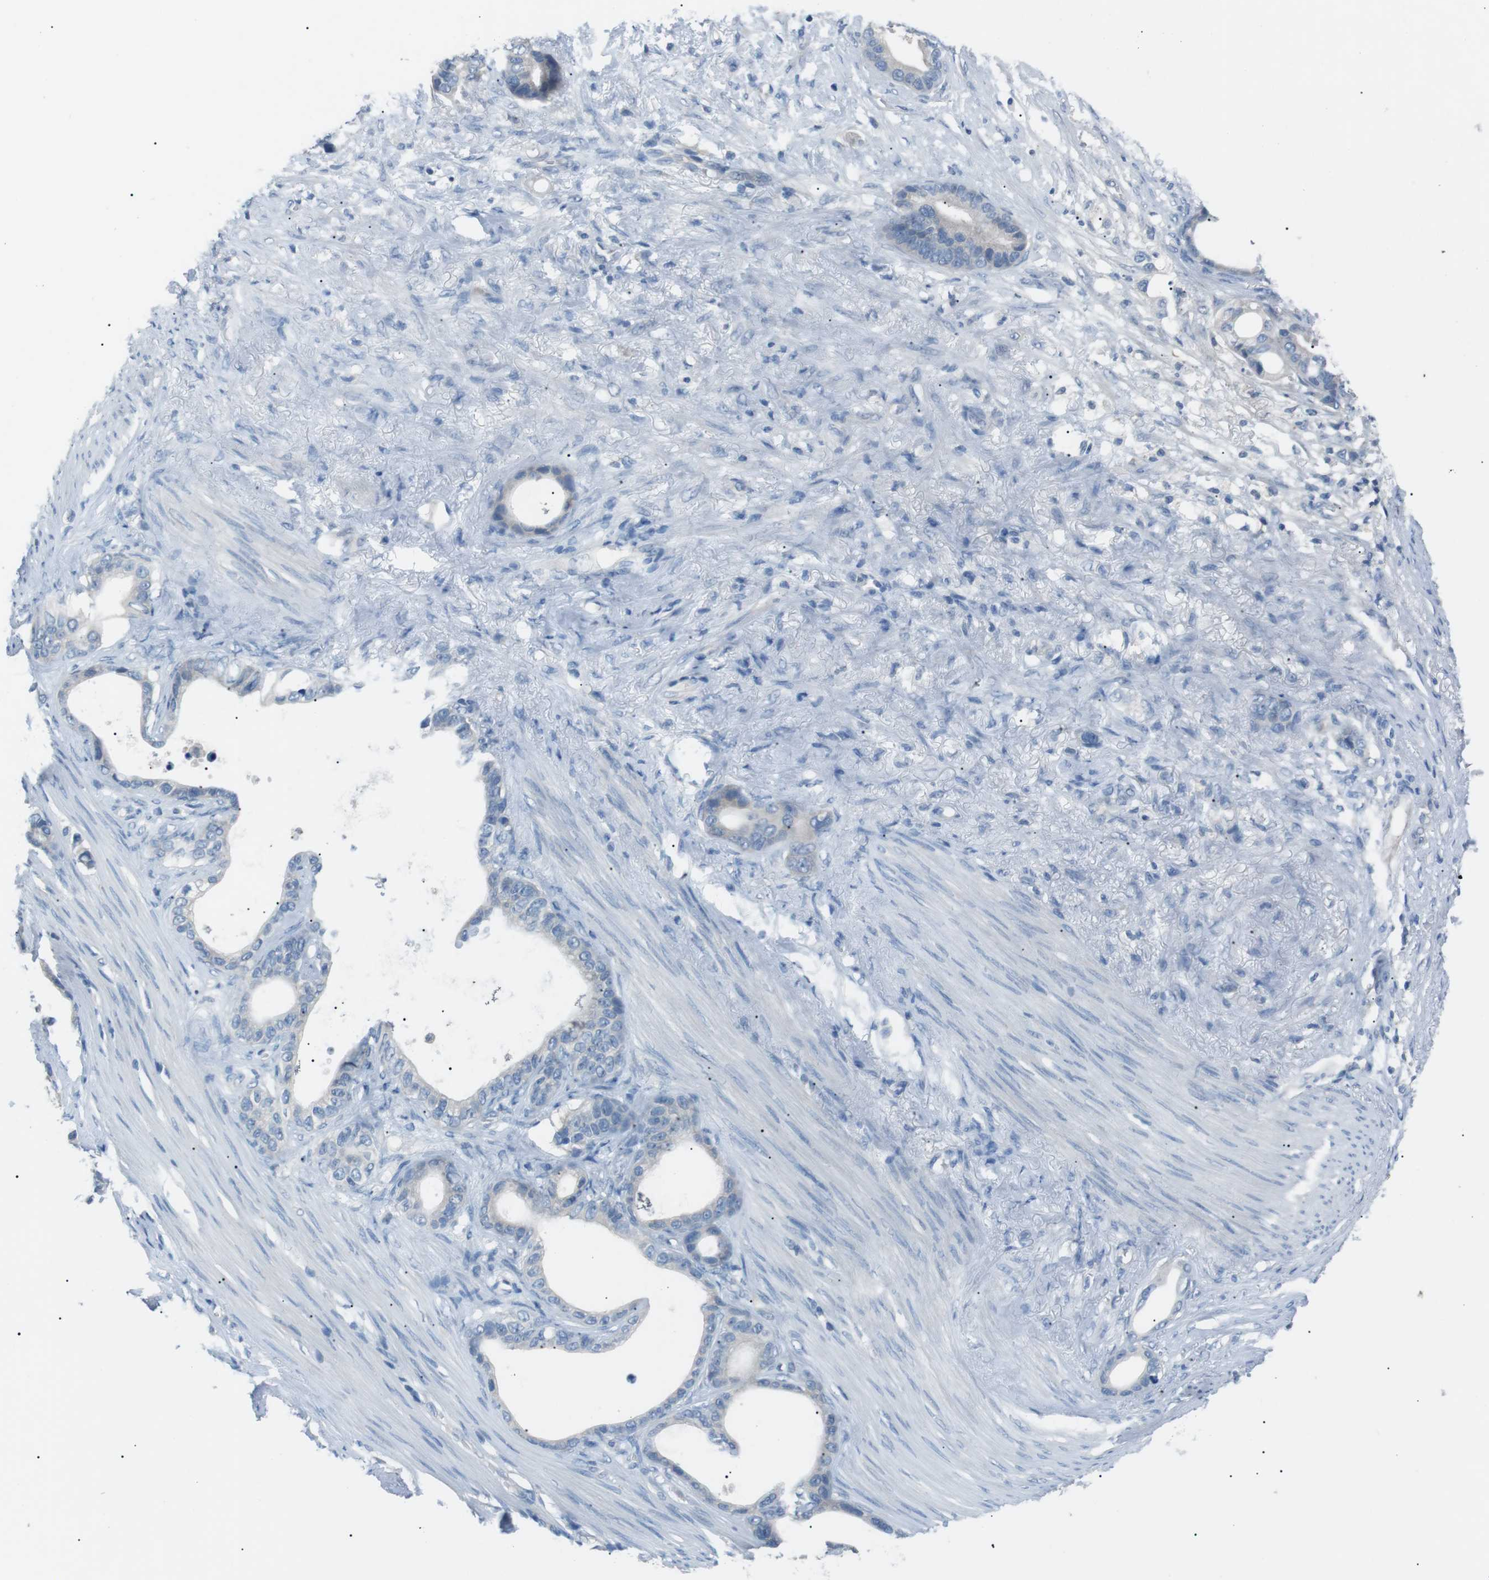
{"staining": {"intensity": "negative", "quantity": "none", "location": "none"}, "tissue": "stomach cancer", "cell_type": "Tumor cells", "image_type": "cancer", "snomed": [{"axis": "morphology", "description": "Adenocarcinoma, NOS"}, {"axis": "topography", "description": "Stomach"}], "caption": "Immunohistochemistry (IHC) histopathology image of neoplastic tissue: human stomach cancer (adenocarcinoma) stained with DAB (3,3'-diaminobenzidine) displays no significant protein staining in tumor cells.", "gene": "CDH26", "patient": {"sex": "female", "age": 75}}